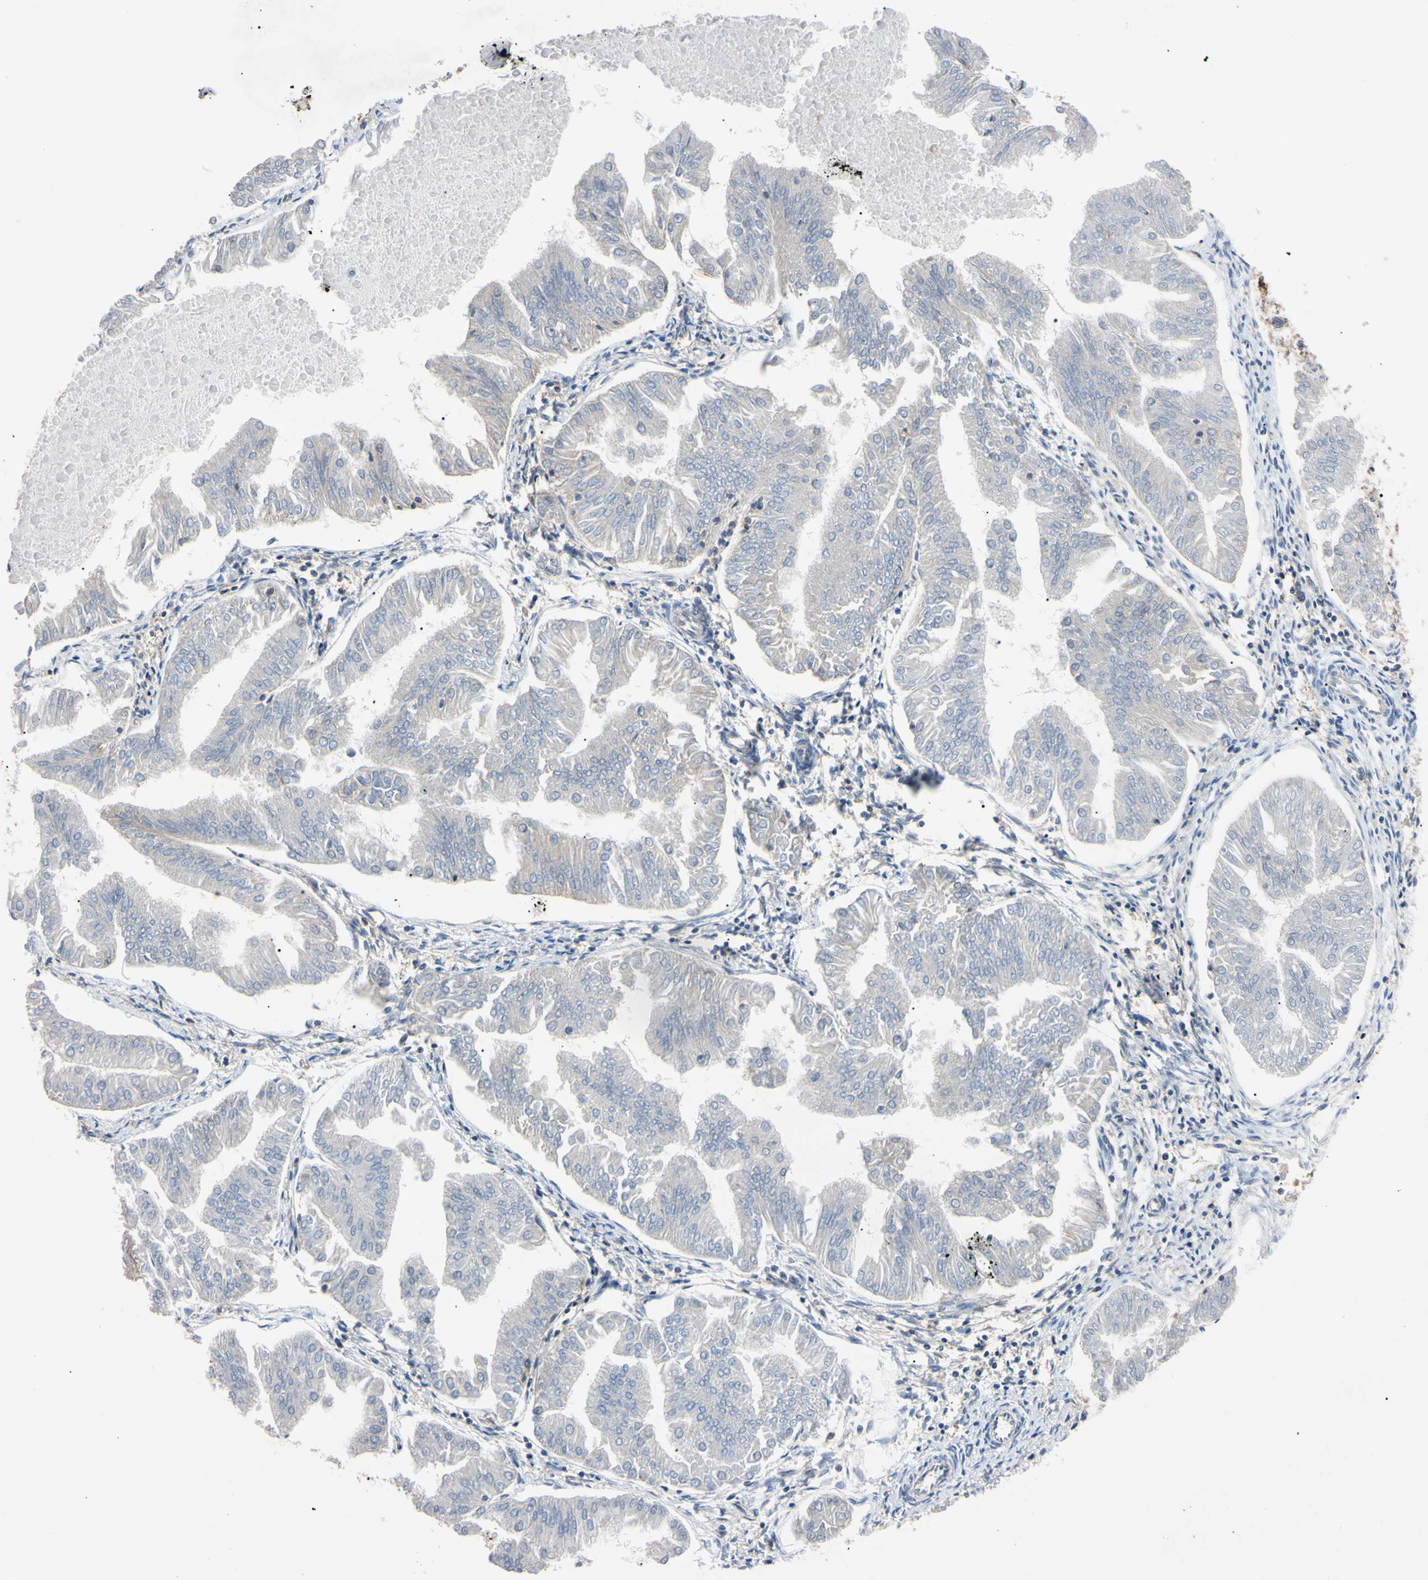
{"staining": {"intensity": "negative", "quantity": "none", "location": "none"}, "tissue": "endometrial cancer", "cell_type": "Tumor cells", "image_type": "cancer", "snomed": [{"axis": "morphology", "description": "Adenocarcinoma, NOS"}, {"axis": "topography", "description": "Endometrium"}], "caption": "Endometrial adenocarcinoma stained for a protein using IHC exhibits no expression tumor cells.", "gene": "PNKD", "patient": {"sex": "female", "age": 53}}